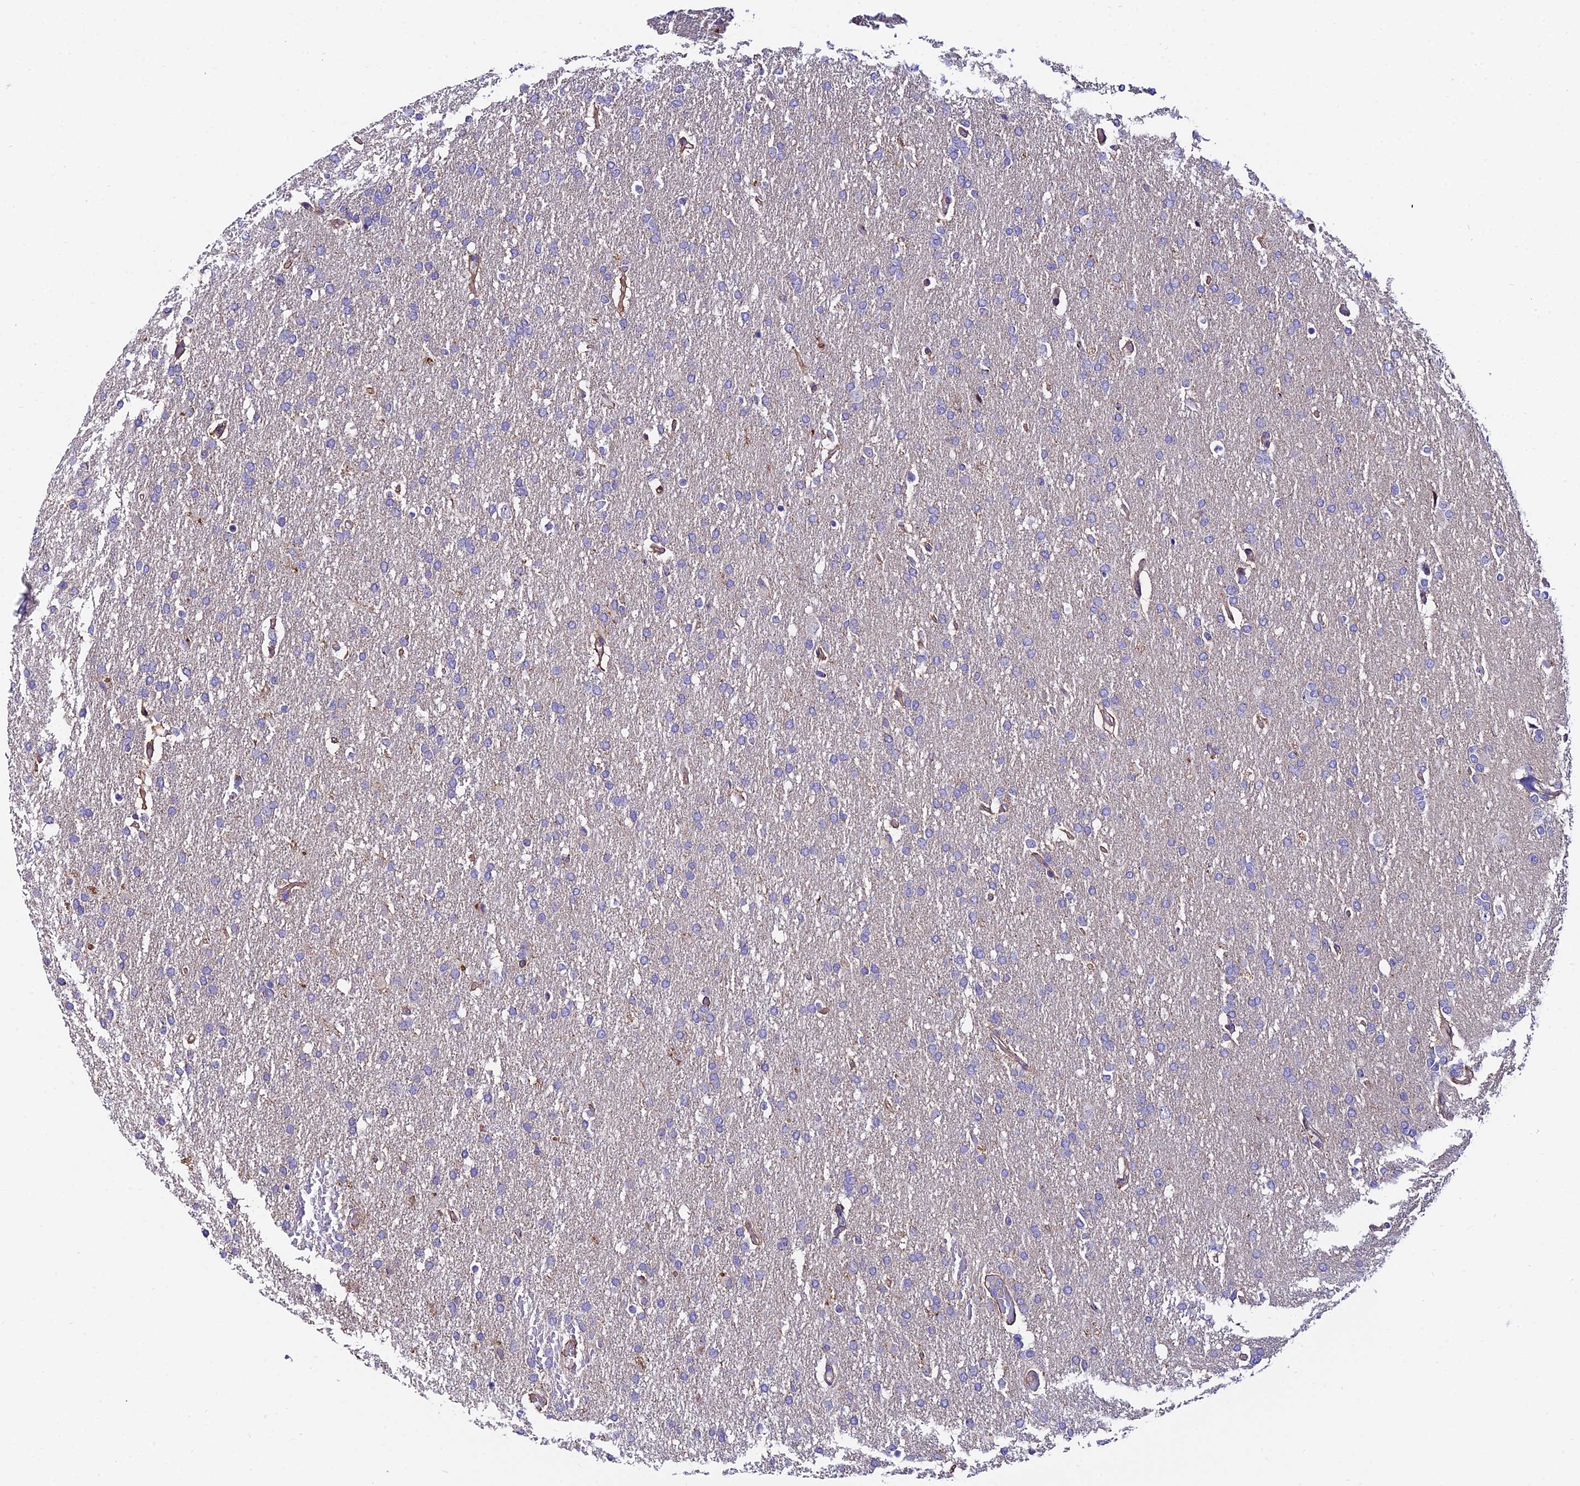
{"staining": {"intensity": "negative", "quantity": "none", "location": "none"}, "tissue": "glioma", "cell_type": "Tumor cells", "image_type": "cancer", "snomed": [{"axis": "morphology", "description": "Glioma, malignant, High grade"}, {"axis": "topography", "description": "Brain"}], "caption": "DAB (3,3'-diaminobenzidine) immunohistochemical staining of human glioma displays no significant positivity in tumor cells.", "gene": "QRFP", "patient": {"sex": "male", "age": 72}}